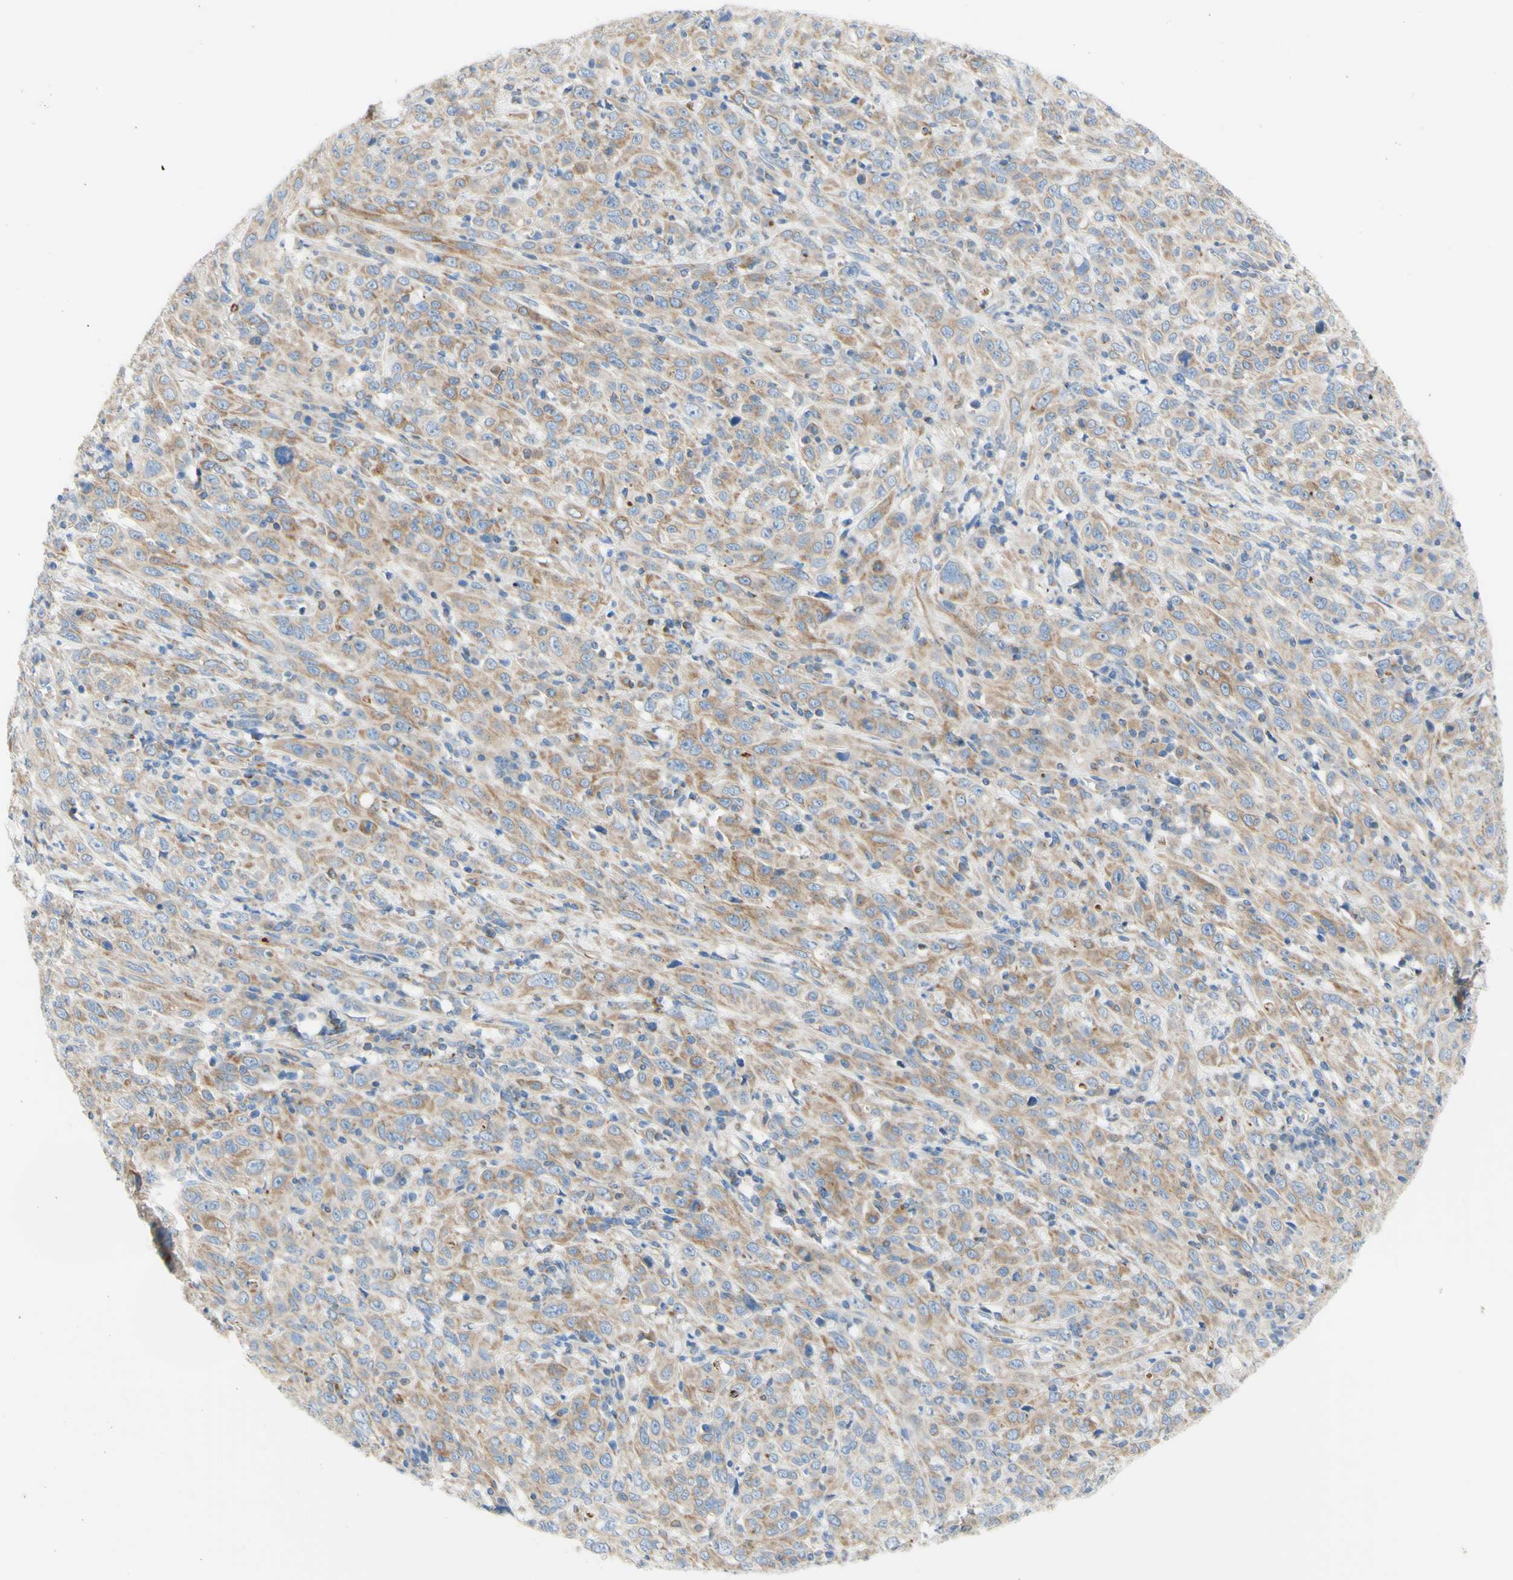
{"staining": {"intensity": "weak", "quantity": "25%-75%", "location": "cytoplasmic/membranous"}, "tissue": "cervical cancer", "cell_type": "Tumor cells", "image_type": "cancer", "snomed": [{"axis": "morphology", "description": "Squamous cell carcinoma, NOS"}, {"axis": "topography", "description": "Cervix"}], "caption": "Tumor cells demonstrate low levels of weak cytoplasmic/membranous expression in about 25%-75% of cells in human squamous cell carcinoma (cervical). The staining is performed using DAB (3,3'-diaminobenzidine) brown chromogen to label protein expression. The nuclei are counter-stained blue using hematoxylin.", "gene": "RETREG2", "patient": {"sex": "female", "age": 46}}